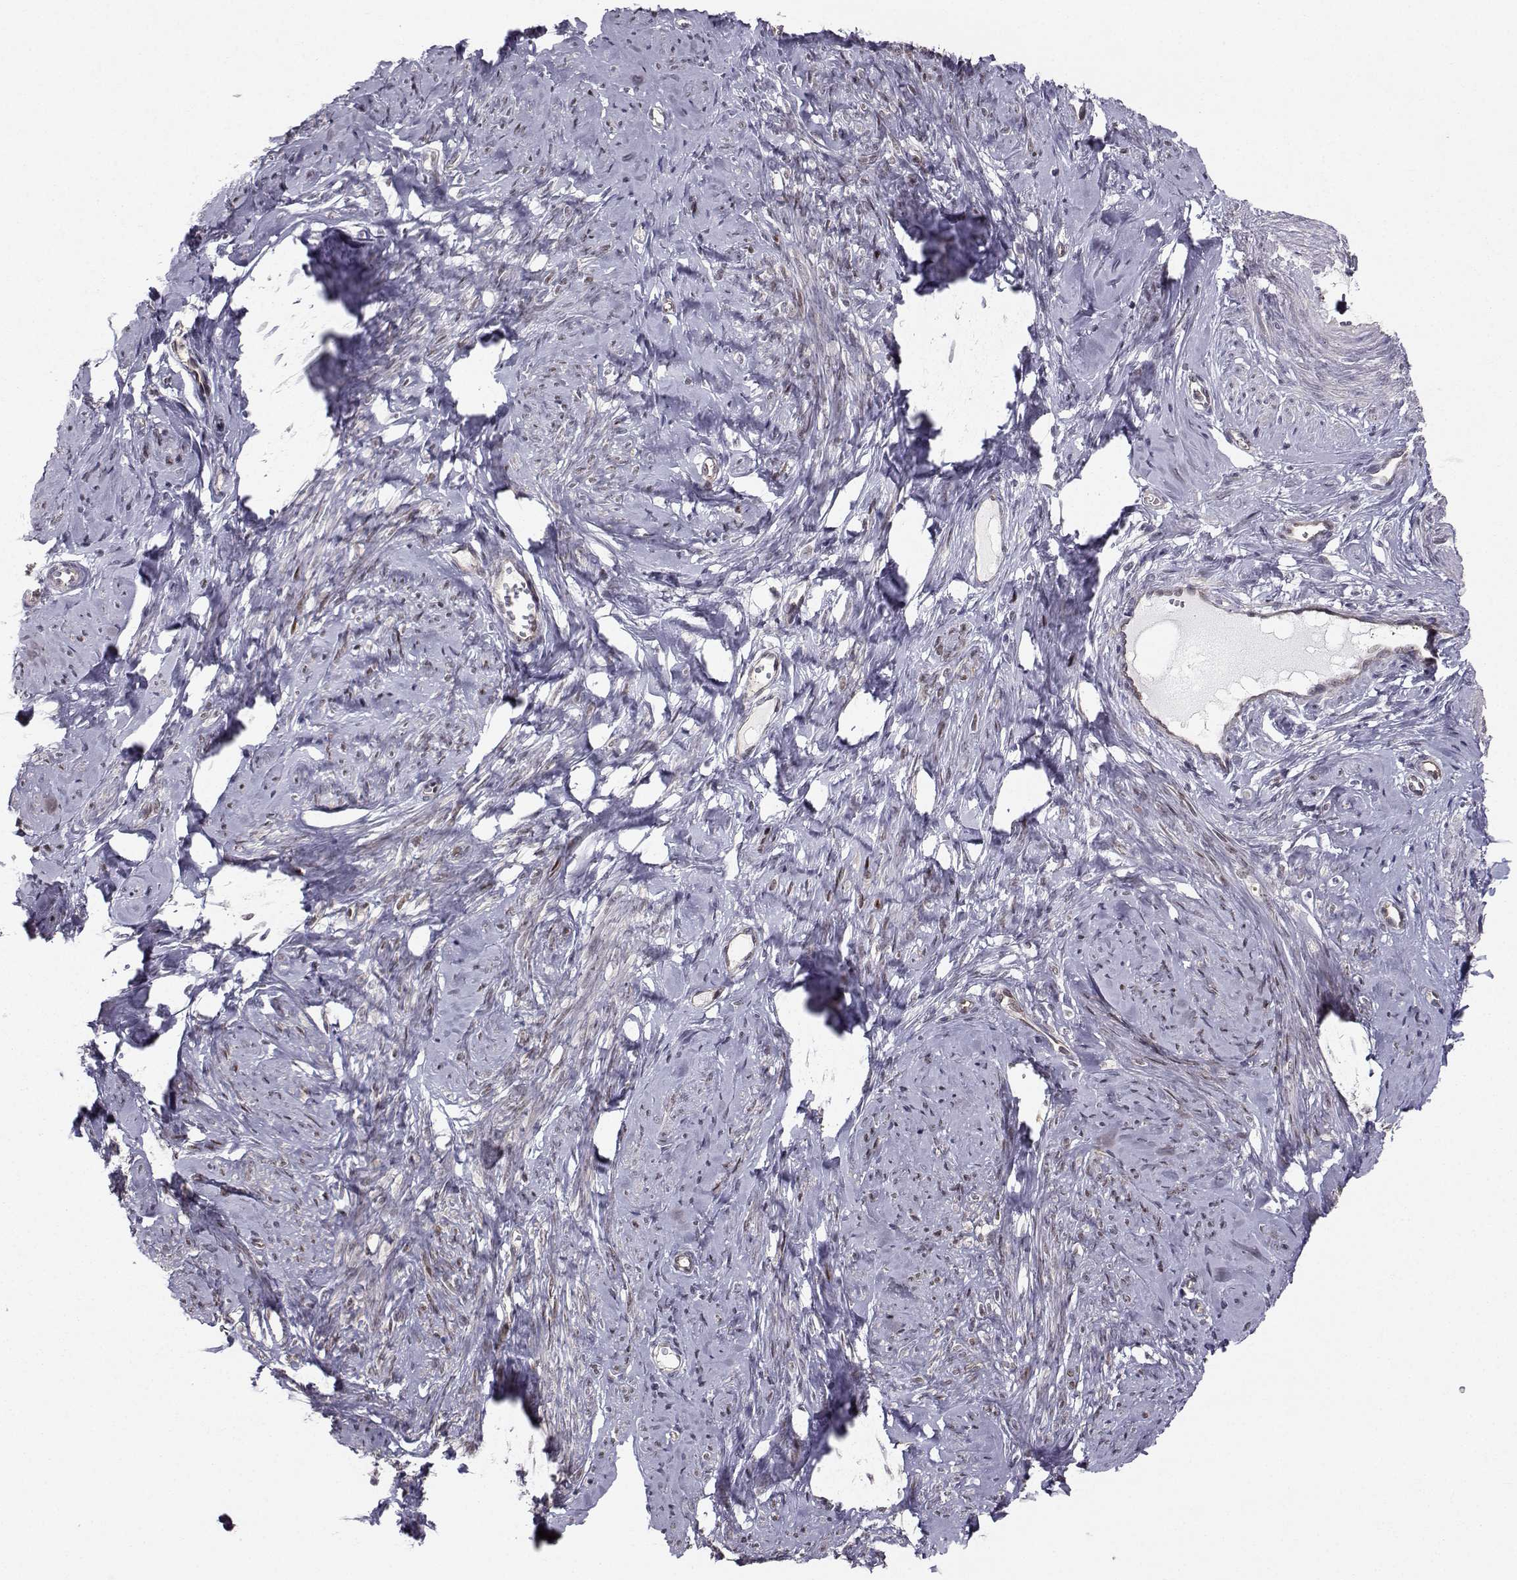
{"staining": {"intensity": "negative", "quantity": "none", "location": "none"}, "tissue": "smooth muscle", "cell_type": "Smooth muscle cells", "image_type": "normal", "snomed": [{"axis": "morphology", "description": "Normal tissue, NOS"}, {"axis": "topography", "description": "Smooth muscle"}], "caption": "Immunohistochemical staining of benign human smooth muscle shows no significant staining in smooth muscle cells. (Stains: DAB immunohistochemistry with hematoxylin counter stain, Microscopy: brightfield microscopy at high magnification).", "gene": "HSP90AB1", "patient": {"sex": "female", "age": 48}}